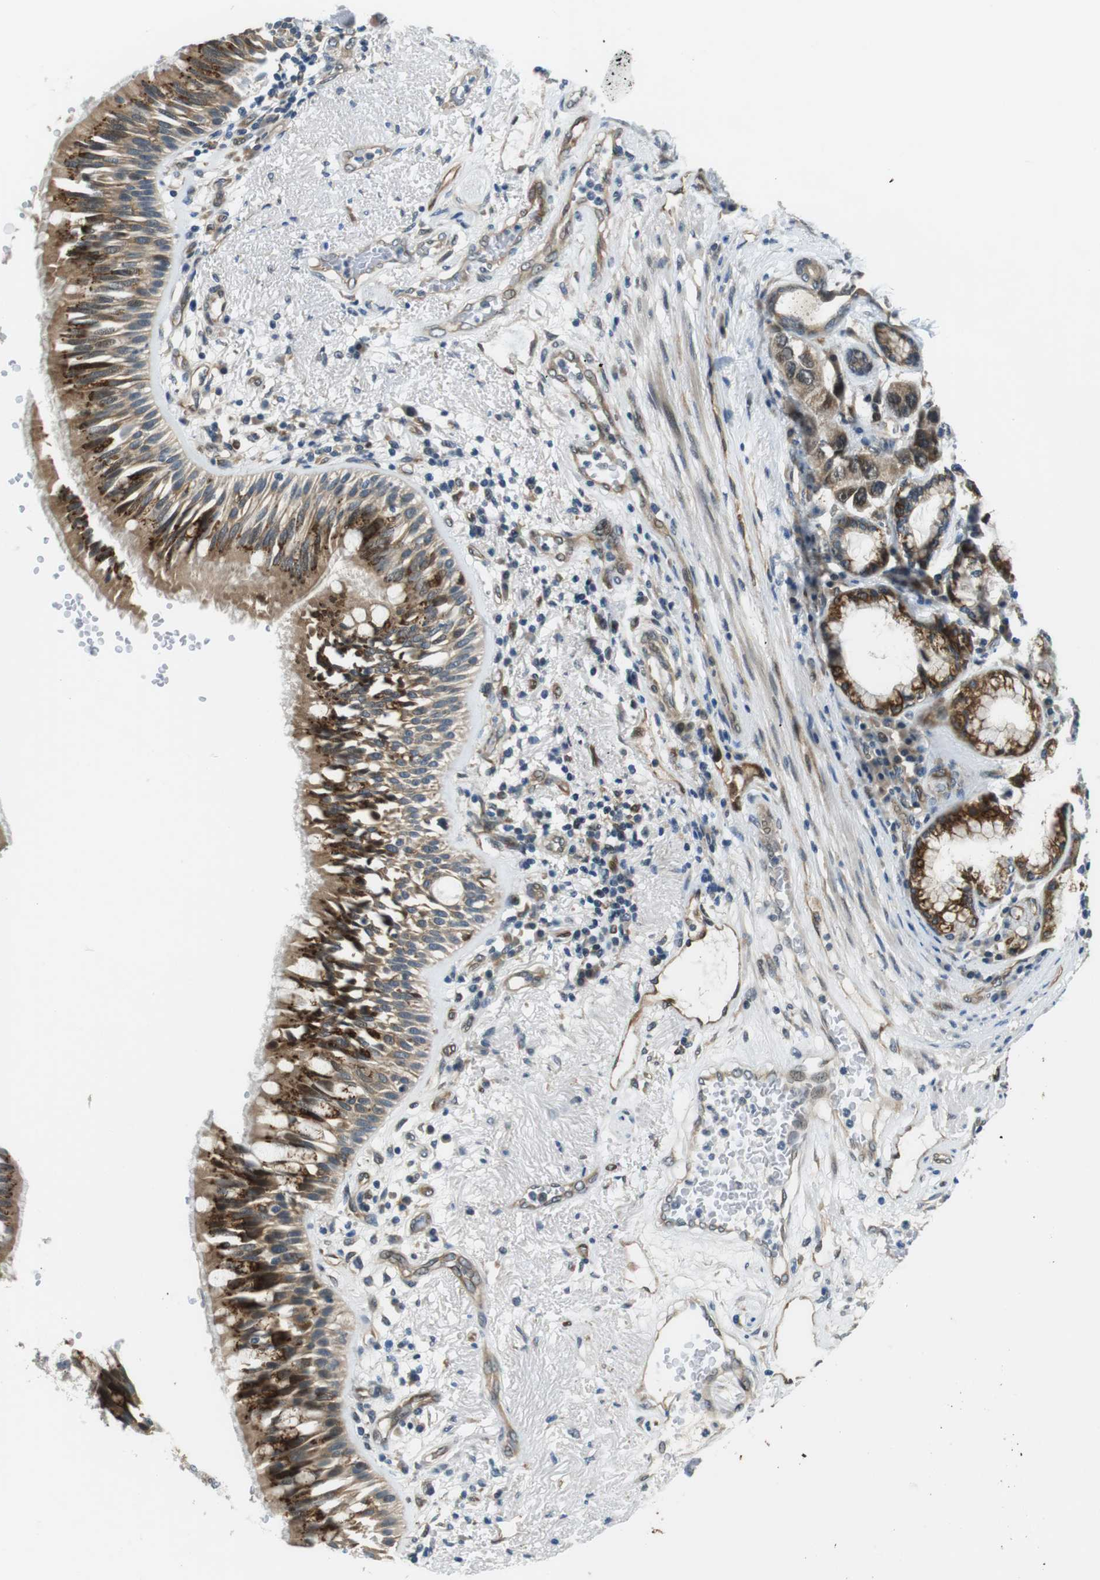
{"staining": {"intensity": "strong", "quantity": ">75%", "location": "cytoplasmic/membranous"}, "tissue": "bronchus", "cell_type": "Respiratory epithelial cells", "image_type": "normal", "snomed": [{"axis": "morphology", "description": "Normal tissue, NOS"}, {"axis": "morphology", "description": "Adenocarcinoma, NOS"}, {"axis": "morphology", "description": "Adenocarcinoma, metastatic, NOS"}, {"axis": "topography", "description": "Lymph node"}, {"axis": "topography", "description": "Bronchus"}, {"axis": "topography", "description": "Lung"}], "caption": "Immunohistochemistry (IHC) photomicrograph of benign bronchus: human bronchus stained using immunohistochemistry shows high levels of strong protein expression localized specifically in the cytoplasmic/membranous of respiratory epithelial cells, appearing as a cytoplasmic/membranous brown color.", "gene": "PALD1", "patient": {"sex": "female", "age": 54}}